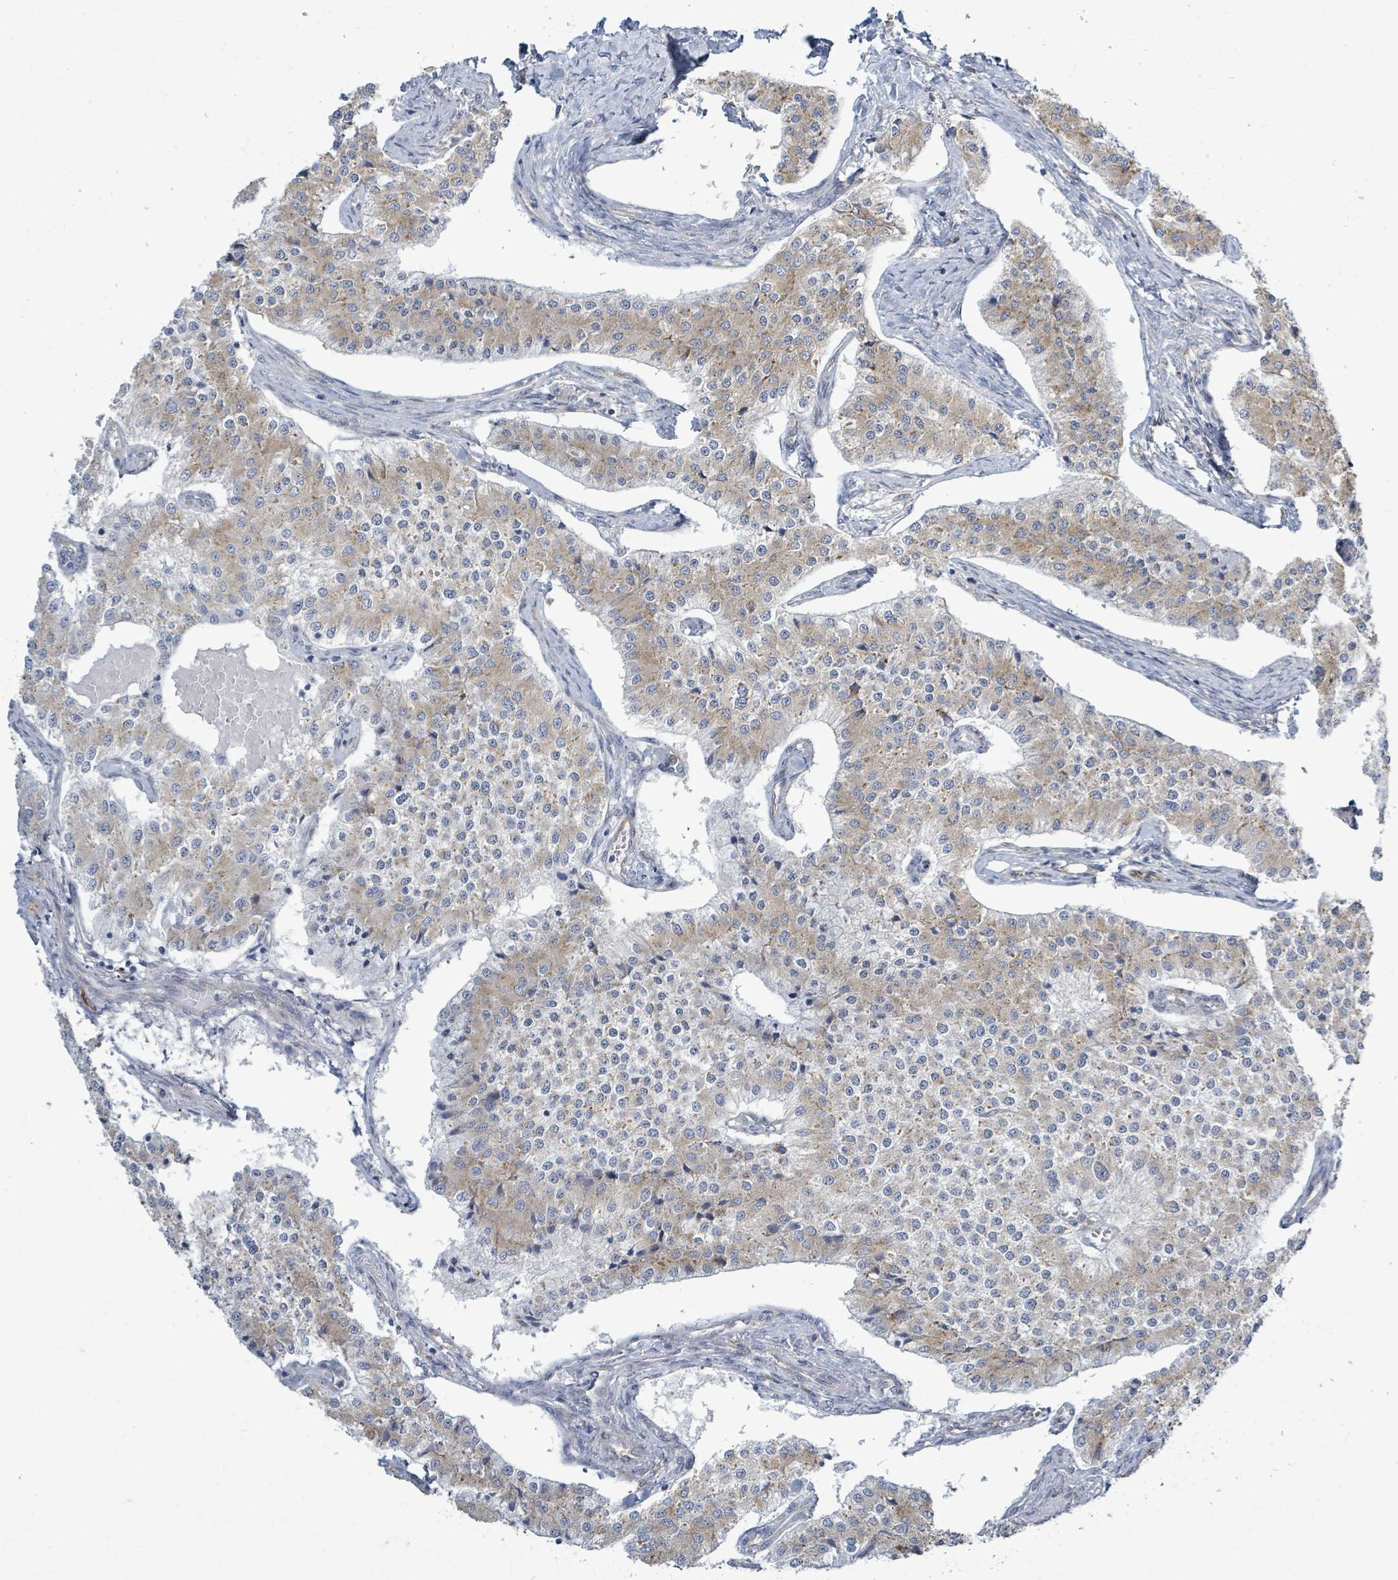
{"staining": {"intensity": "weak", "quantity": "25%-75%", "location": "cytoplasmic/membranous"}, "tissue": "carcinoid", "cell_type": "Tumor cells", "image_type": "cancer", "snomed": [{"axis": "morphology", "description": "Carcinoid, malignant, NOS"}, {"axis": "topography", "description": "Colon"}], "caption": "High-power microscopy captured an immunohistochemistry photomicrograph of carcinoid (malignant), revealing weak cytoplasmic/membranous staining in about 25%-75% of tumor cells. (DAB (3,3'-diaminobenzidine) IHC, brown staining for protein, blue staining for nuclei).", "gene": "SIRPB1", "patient": {"sex": "female", "age": 52}}